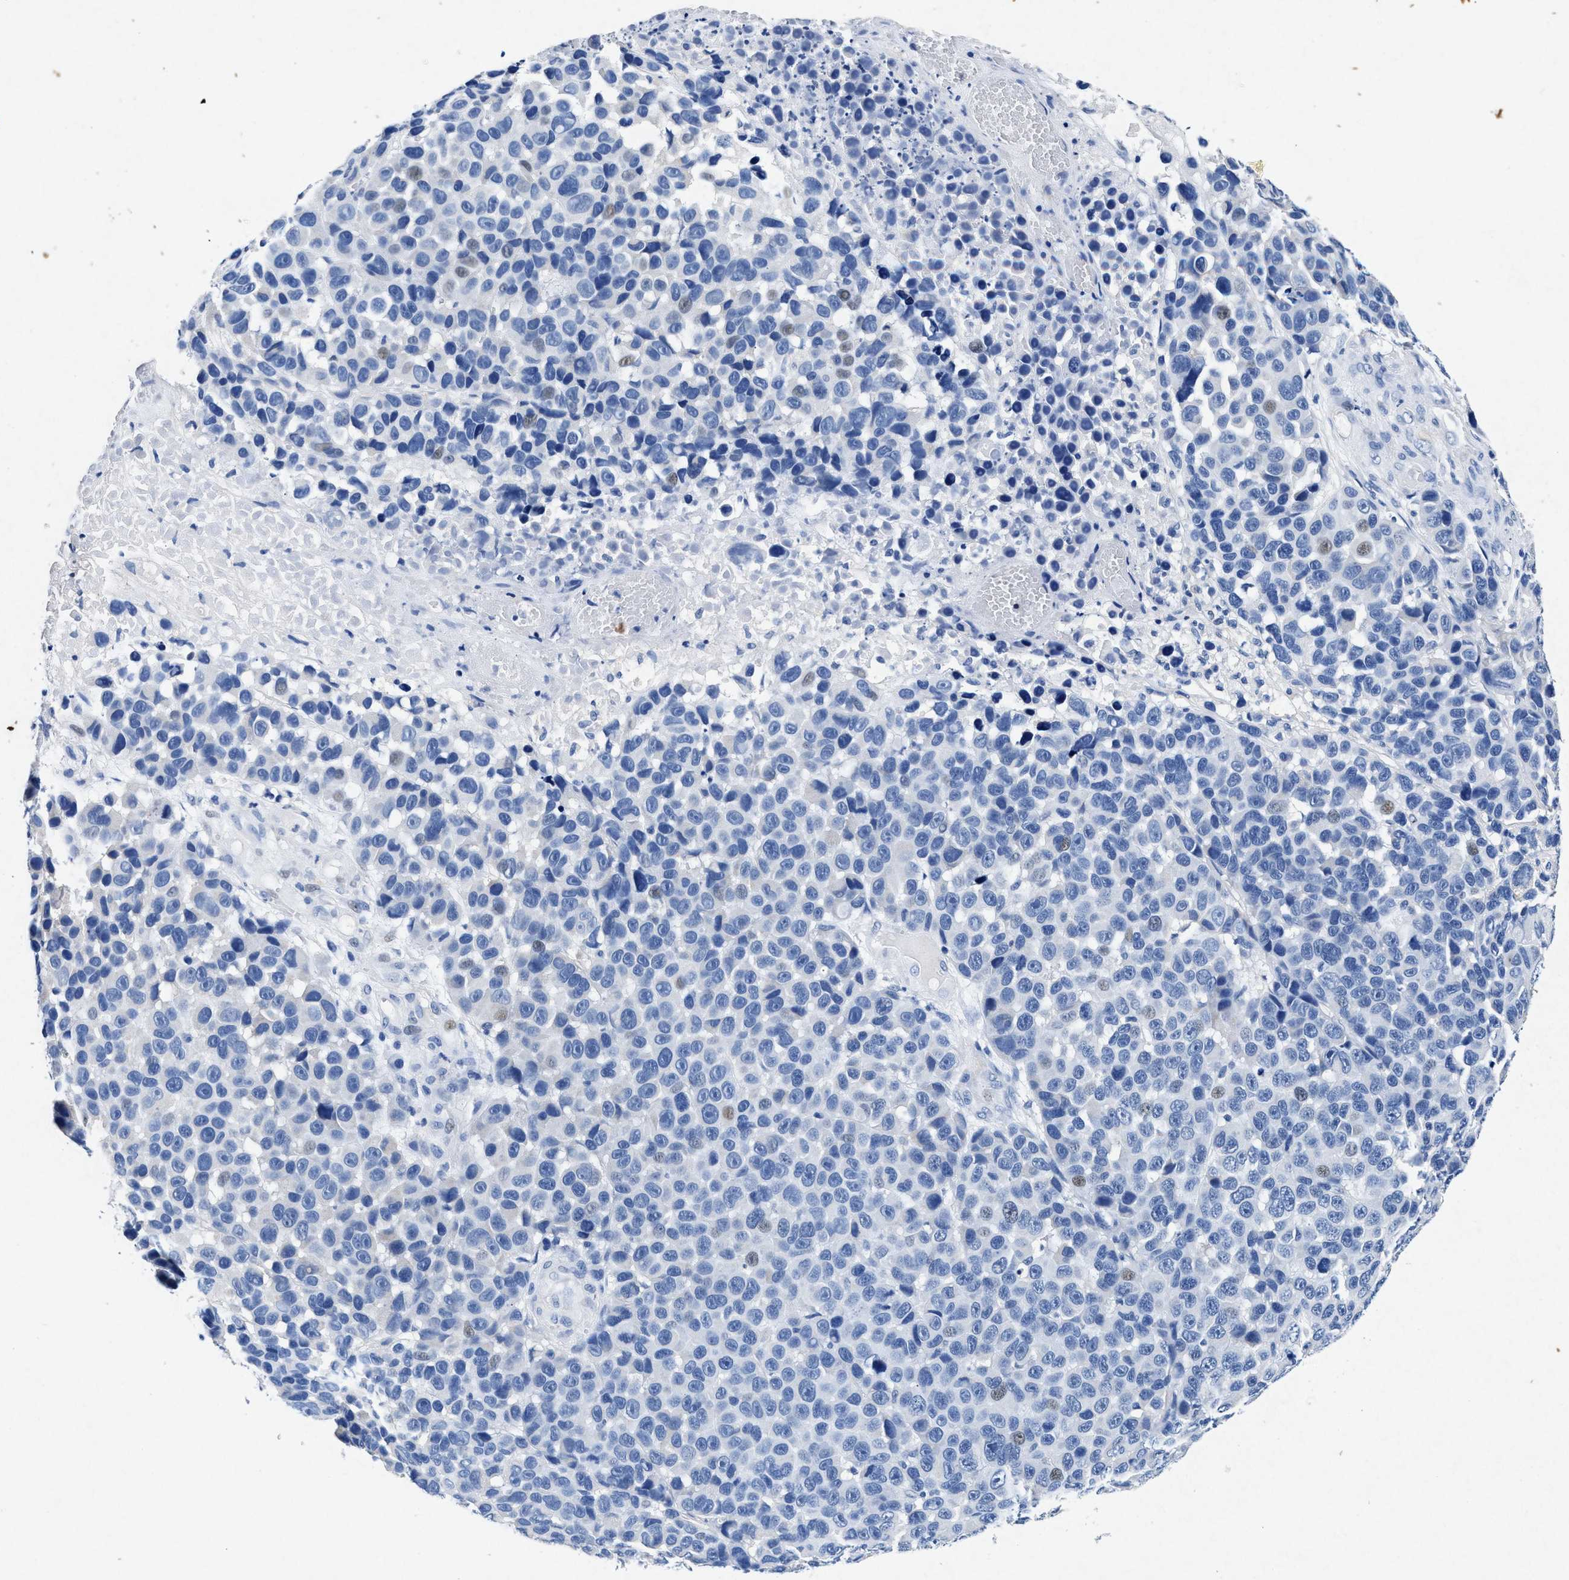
{"staining": {"intensity": "weak", "quantity": "<25%", "location": "nuclear"}, "tissue": "melanoma", "cell_type": "Tumor cells", "image_type": "cancer", "snomed": [{"axis": "morphology", "description": "Malignant melanoma, NOS"}, {"axis": "topography", "description": "Skin"}], "caption": "This is an IHC photomicrograph of human melanoma. There is no positivity in tumor cells.", "gene": "MAP6", "patient": {"sex": "male", "age": 53}}